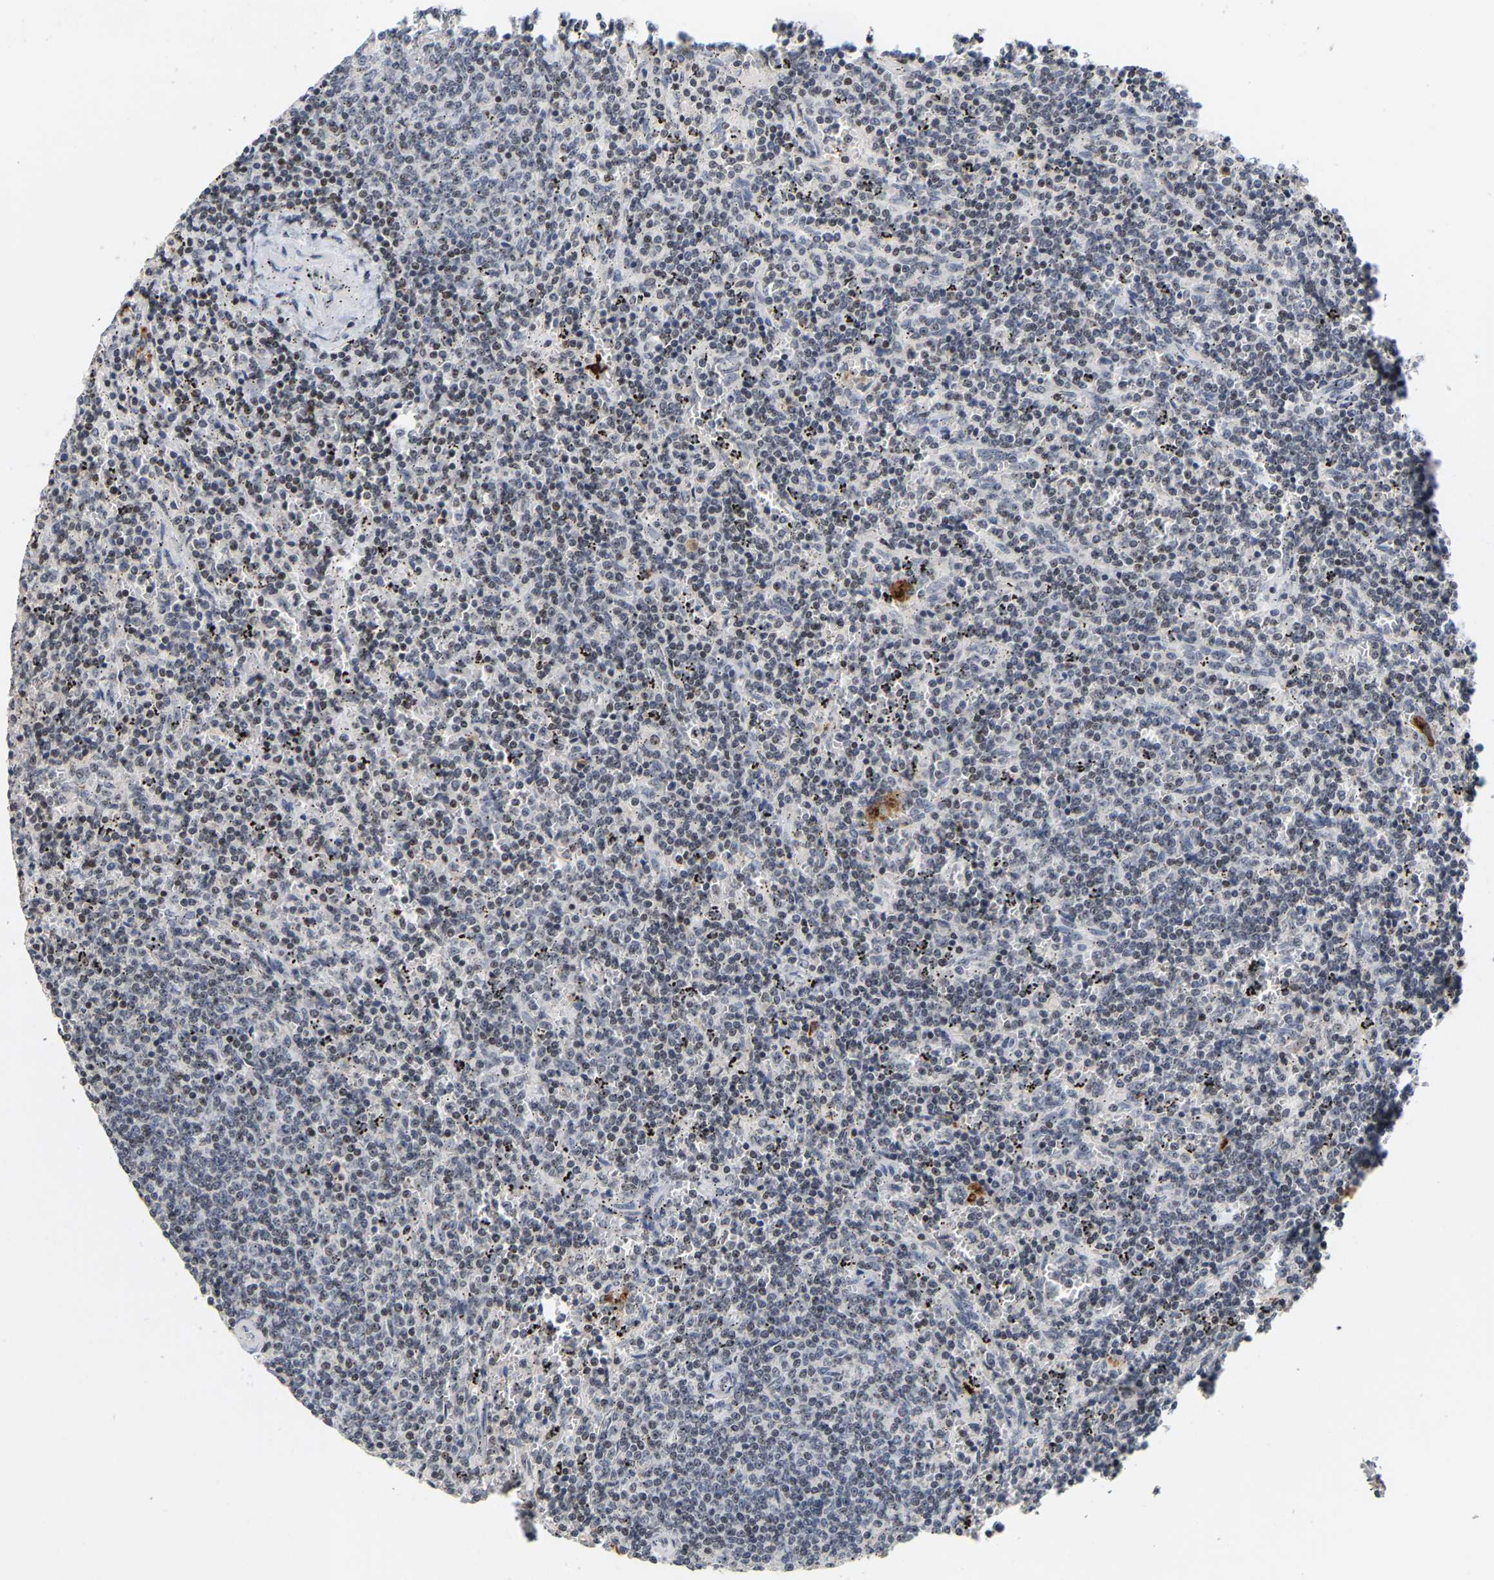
{"staining": {"intensity": "weak", "quantity": "25%-75%", "location": "nuclear"}, "tissue": "lymphoma", "cell_type": "Tumor cells", "image_type": "cancer", "snomed": [{"axis": "morphology", "description": "Malignant lymphoma, non-Hodgkin's type, Low grade"}, {"axis": "topography", "description": "Spleen"}], "caption": "IHC photomicrograph of human lymphoma stained for a protein (brown), which displays low levels of weak nuclear expression in about 25%-75% of tumor cells.", "gene": "NOP58", "patient": {"sex": "female", "age": 50}}